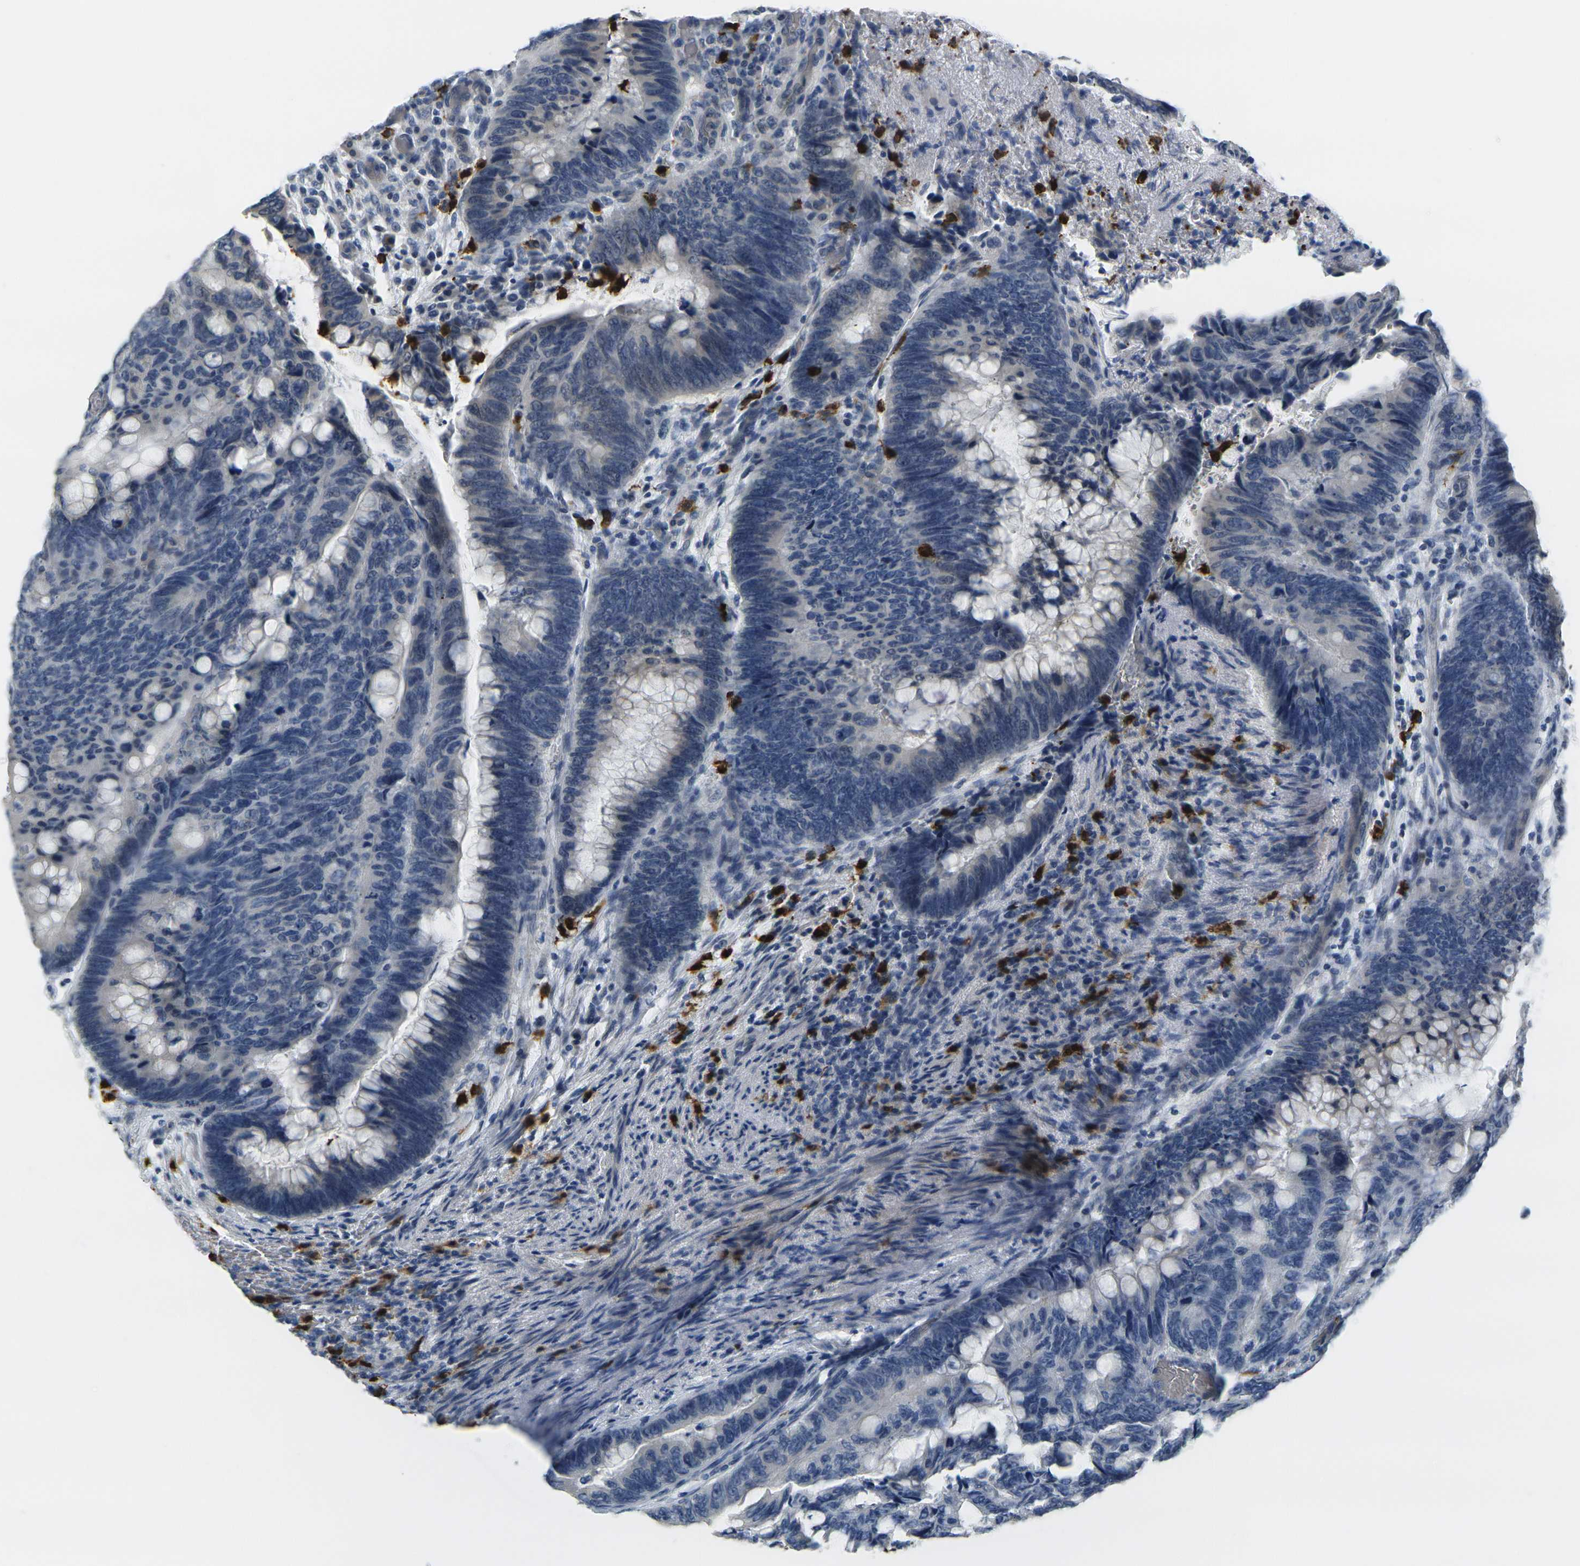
{"staining": {"intensity": "negative", "quantity": "none", "location": "none"}, "tissue": "colorectal cancer", "cell_type": "Tumor cells", "image_type": "cancer", "snomed": [{"axis": "morphology", "description": "Normal tissue, NOS"}, {"axis": "morphology", "description": "Adenocarcinoma, NOS"}, {"axis": "topography", "description": "Rectum"}, {"axis": "topography", "description": "Peripheral nerve tissue"}], "caption": "This is a image of immunohistochemistry staining of colorectal cancer, which shows no positivity in tumor cells.", "gene": "GPR15", "patient": {"sex": "male", "age": 92}}